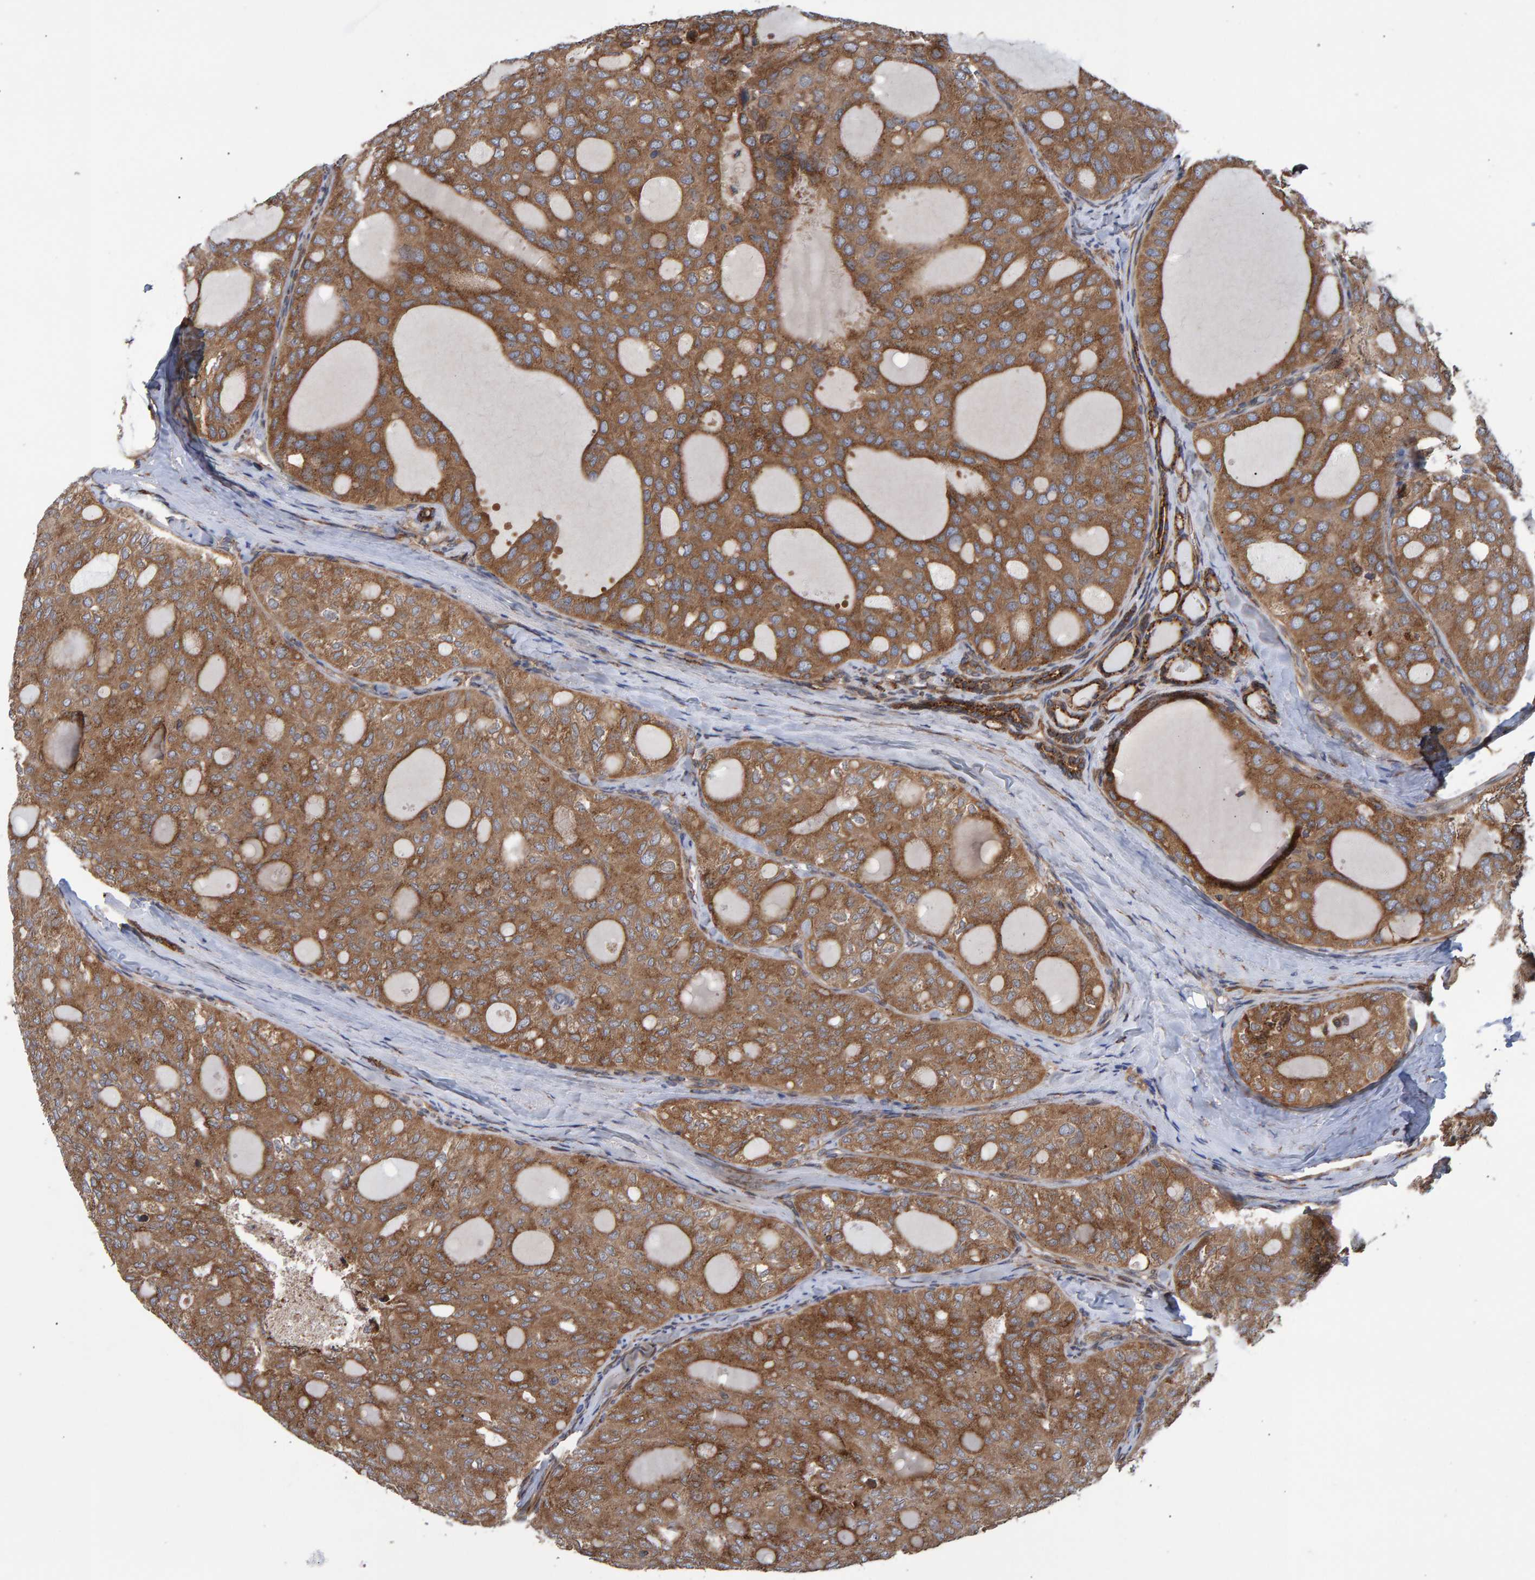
{"staining": {"intensity": "moderate", "quantity": ">75%", "location": "cytoplasmic/membranous"}, "tissue": "thyroid cancer", "cell_type": "Tumor cells", "image_type": "cancer", "snomed": [{"axis": "morphology", "description": "Follicular adenoma carcinoma, NOS"}, {"axis": "topography", "description": "Thyroid gland"}], "caption": "This histopathology image shows IHC staining of thyroid cancer, with medium moderate cytoplasmic/membranous positivity in about >75% of tumor cells.", "gene": "FAM117A", "patient": {"sex": "male", "age": 75}}